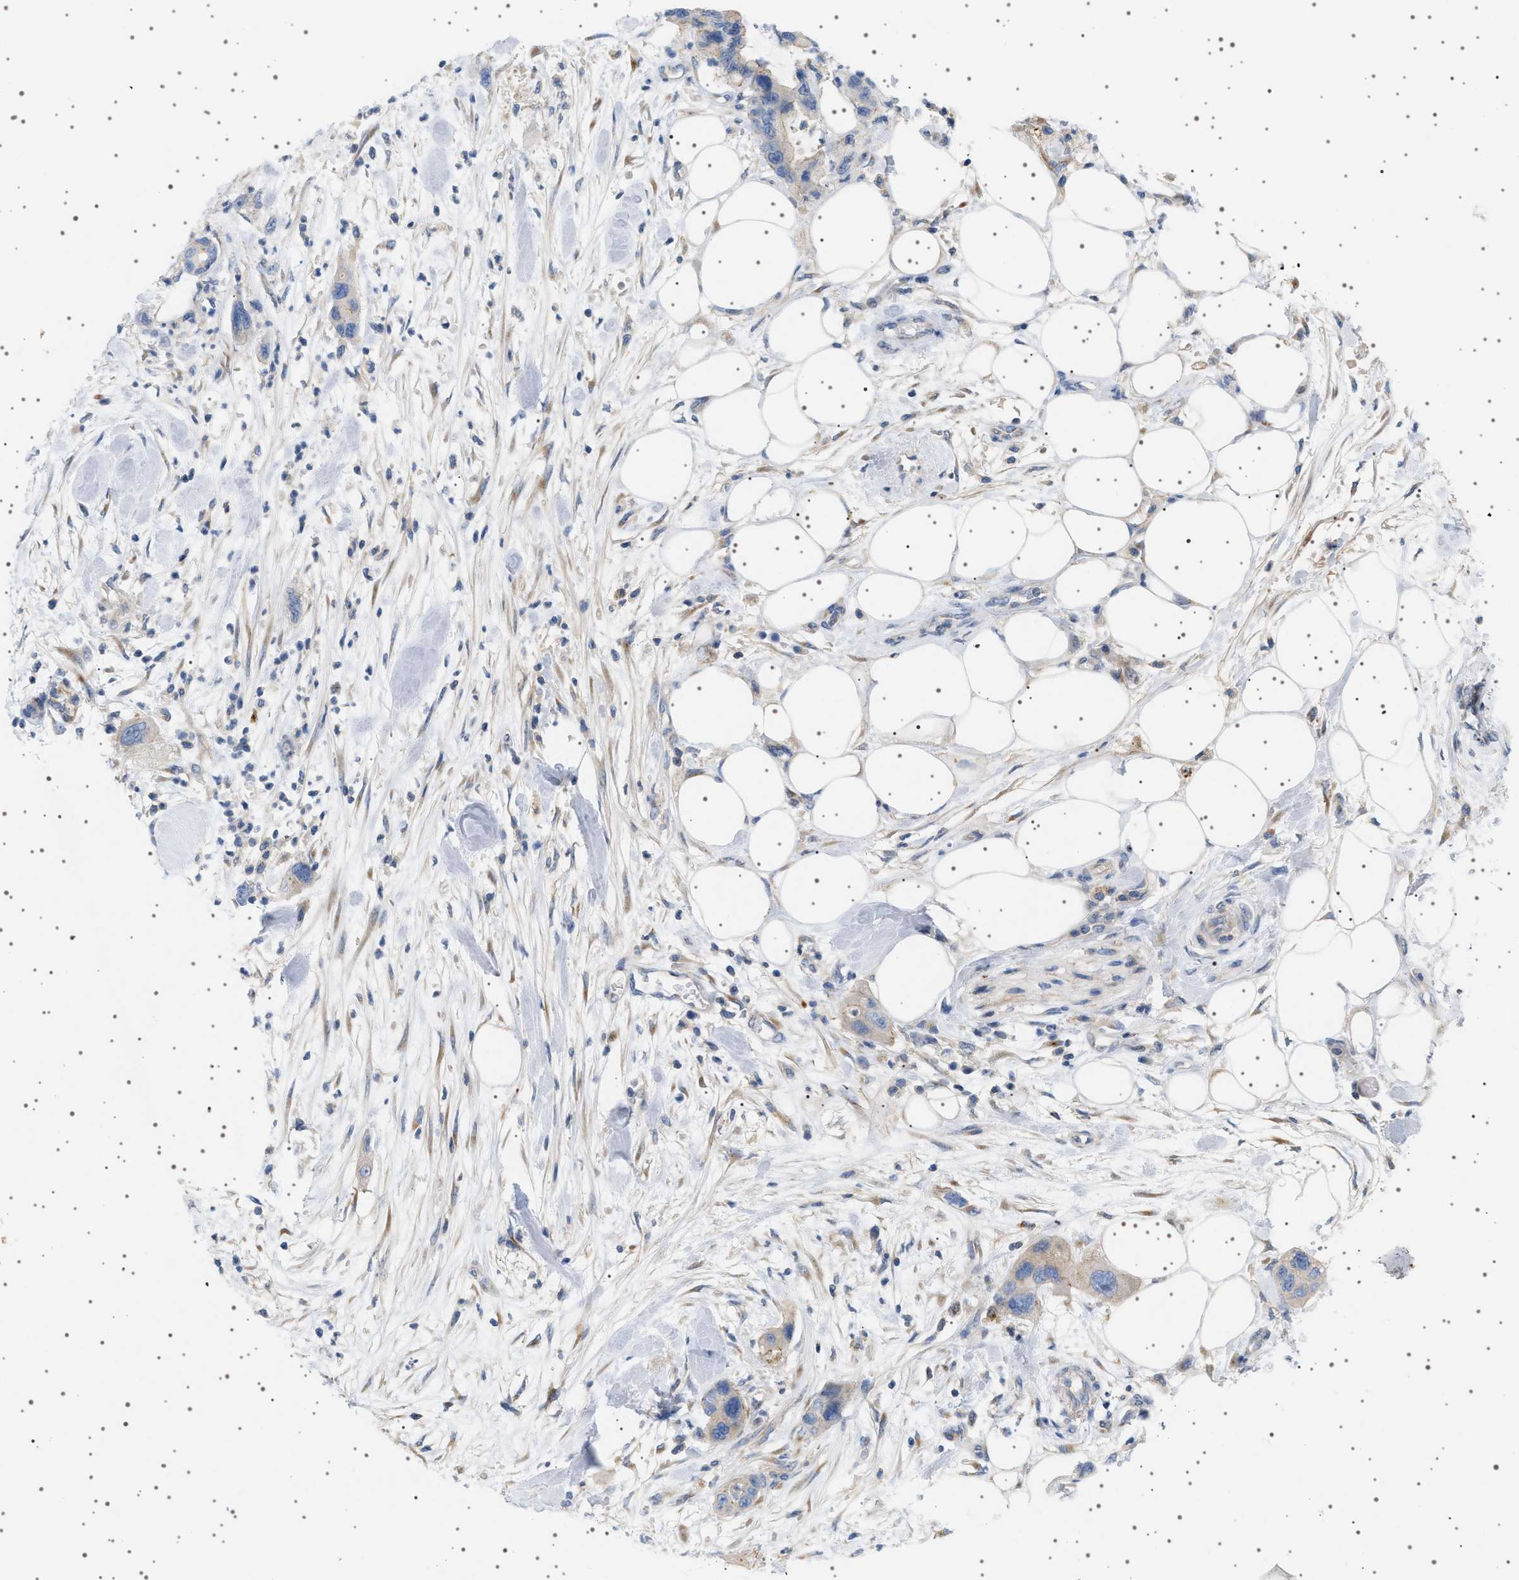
{"staining": {"intensity": "negative", "quantity": "none", "location": "none"}, "tissue": "pancreatic cancer", "cell_type": "Tumor cells", "image_type": "cancer", "snomed": [{"axis": "morphology", "description": "Normal tissue, NOS"}, {"axis": "morphology", "description": "Adenocarcinoma, NOS"}, {"axis": "topography", "description": "Pancreas"}], "caption": "This photomicrograph is of pancreatic cancer (adenocarcinoma) stained with IHC to label a protein in brown with the nuclei are counter-stained blue. There is no positivity in tumor cells.", "gene": "ADCY10", "patient": {"sex": "female", "age": 71}}